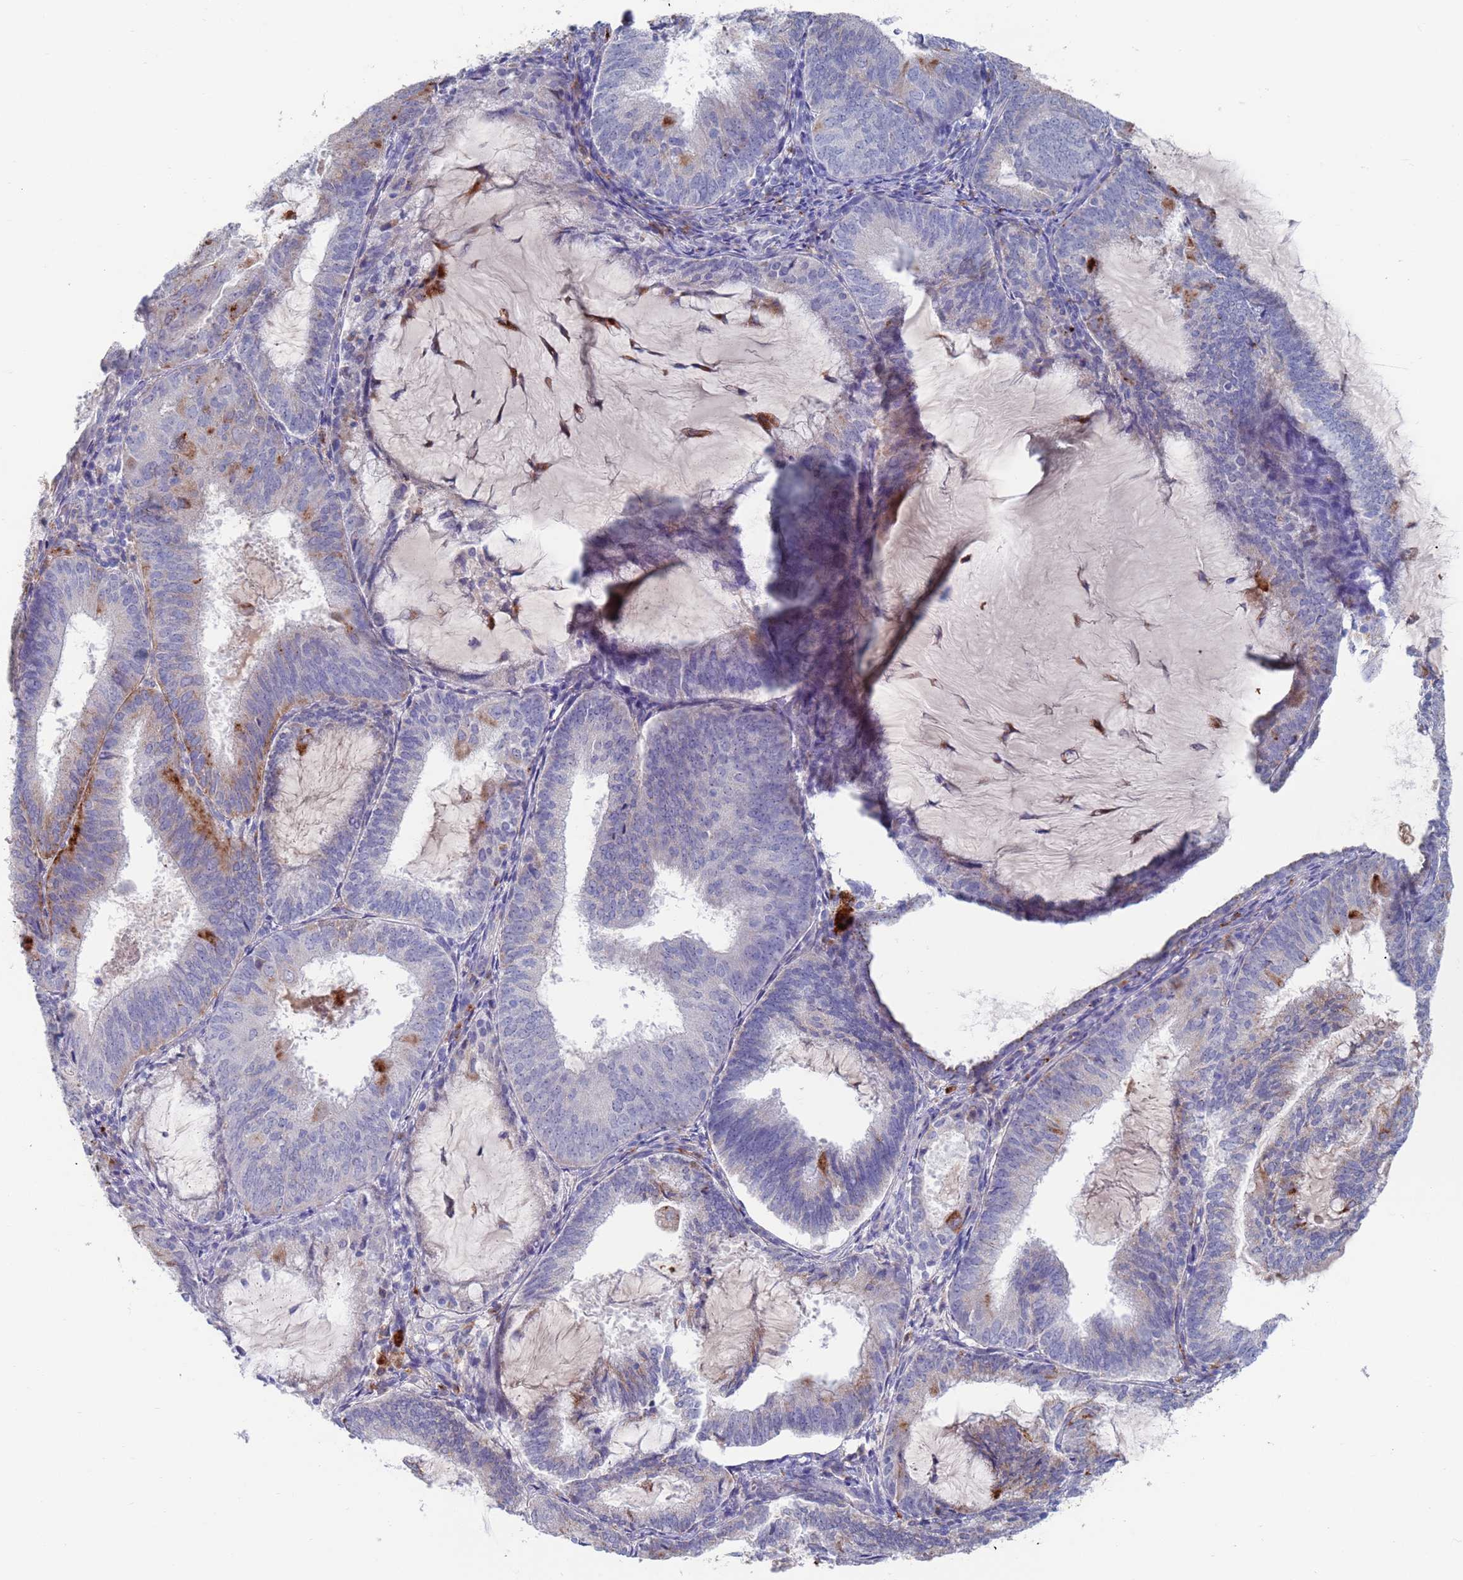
{"staining": {"intensity": "strong", "quantity": "<25%", "location": "cytoplasmic/membranous"}, "tissue": "endometrial cancer", "cell_type": "Tumor cells", "image_type": "cancer", "snomed": [{"axis": "morphology", "description": "Adenocarcinoma, NOS"}, {"axis": "topography", "description": "Endometrium"}], "caption": "Protein staining exhibits strong cytoplasmic/membranous staining in approximately <25% of tumor cells in endometrial adenocarcinoma. Immunohistochemistry stains the protein in brown and the nuclei are stained blue.", "gene": "FUCA1", "patient": {"sex": "female", "age": 81}}